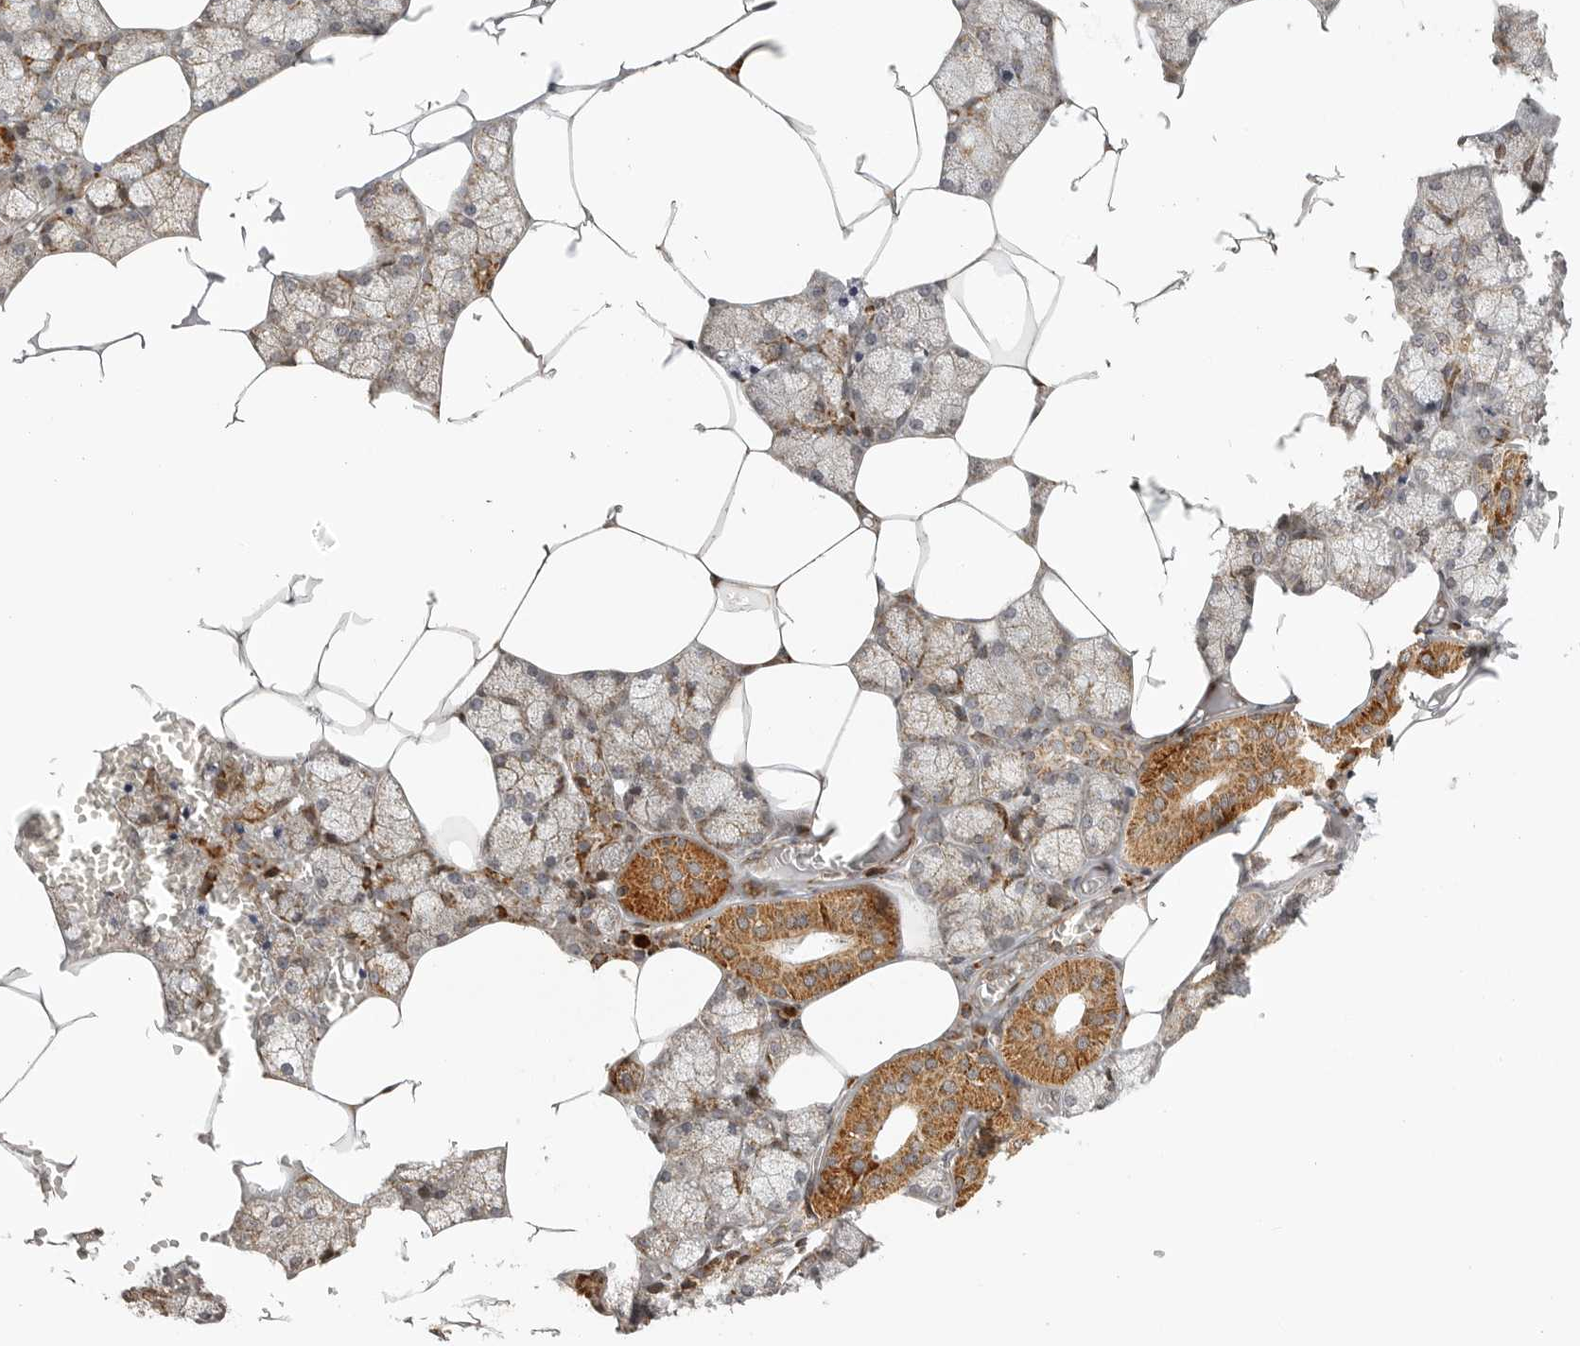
{"staining": {"intensity": "moderate", "quantity": "25%-75%", "location": "cytoplasmic/membranous"}, "tissue": "salivary gland", "cell_type": "Glandular cells", "image_type": "normal", "snomed": [{"axis": "morphology", "description": "Normal tissue, NOS"}, {"axis": "topography", "description": "Salivary gland"}], "caption": "Immunohistochemistry (IHC) staining of benign salivary gland, which shows medium levels of moderate cytoplasmic/membranous staining in approximately 25%-75% of glandular cells indicating moderate cytoplasmic/membranous protein expression. The staining was performed using DAB (brown) for protein detection and nuclei were counterstained in hematoxylin (blue).", "gene": "NARS2", "patient": {"sex": "male", "age": 62}}